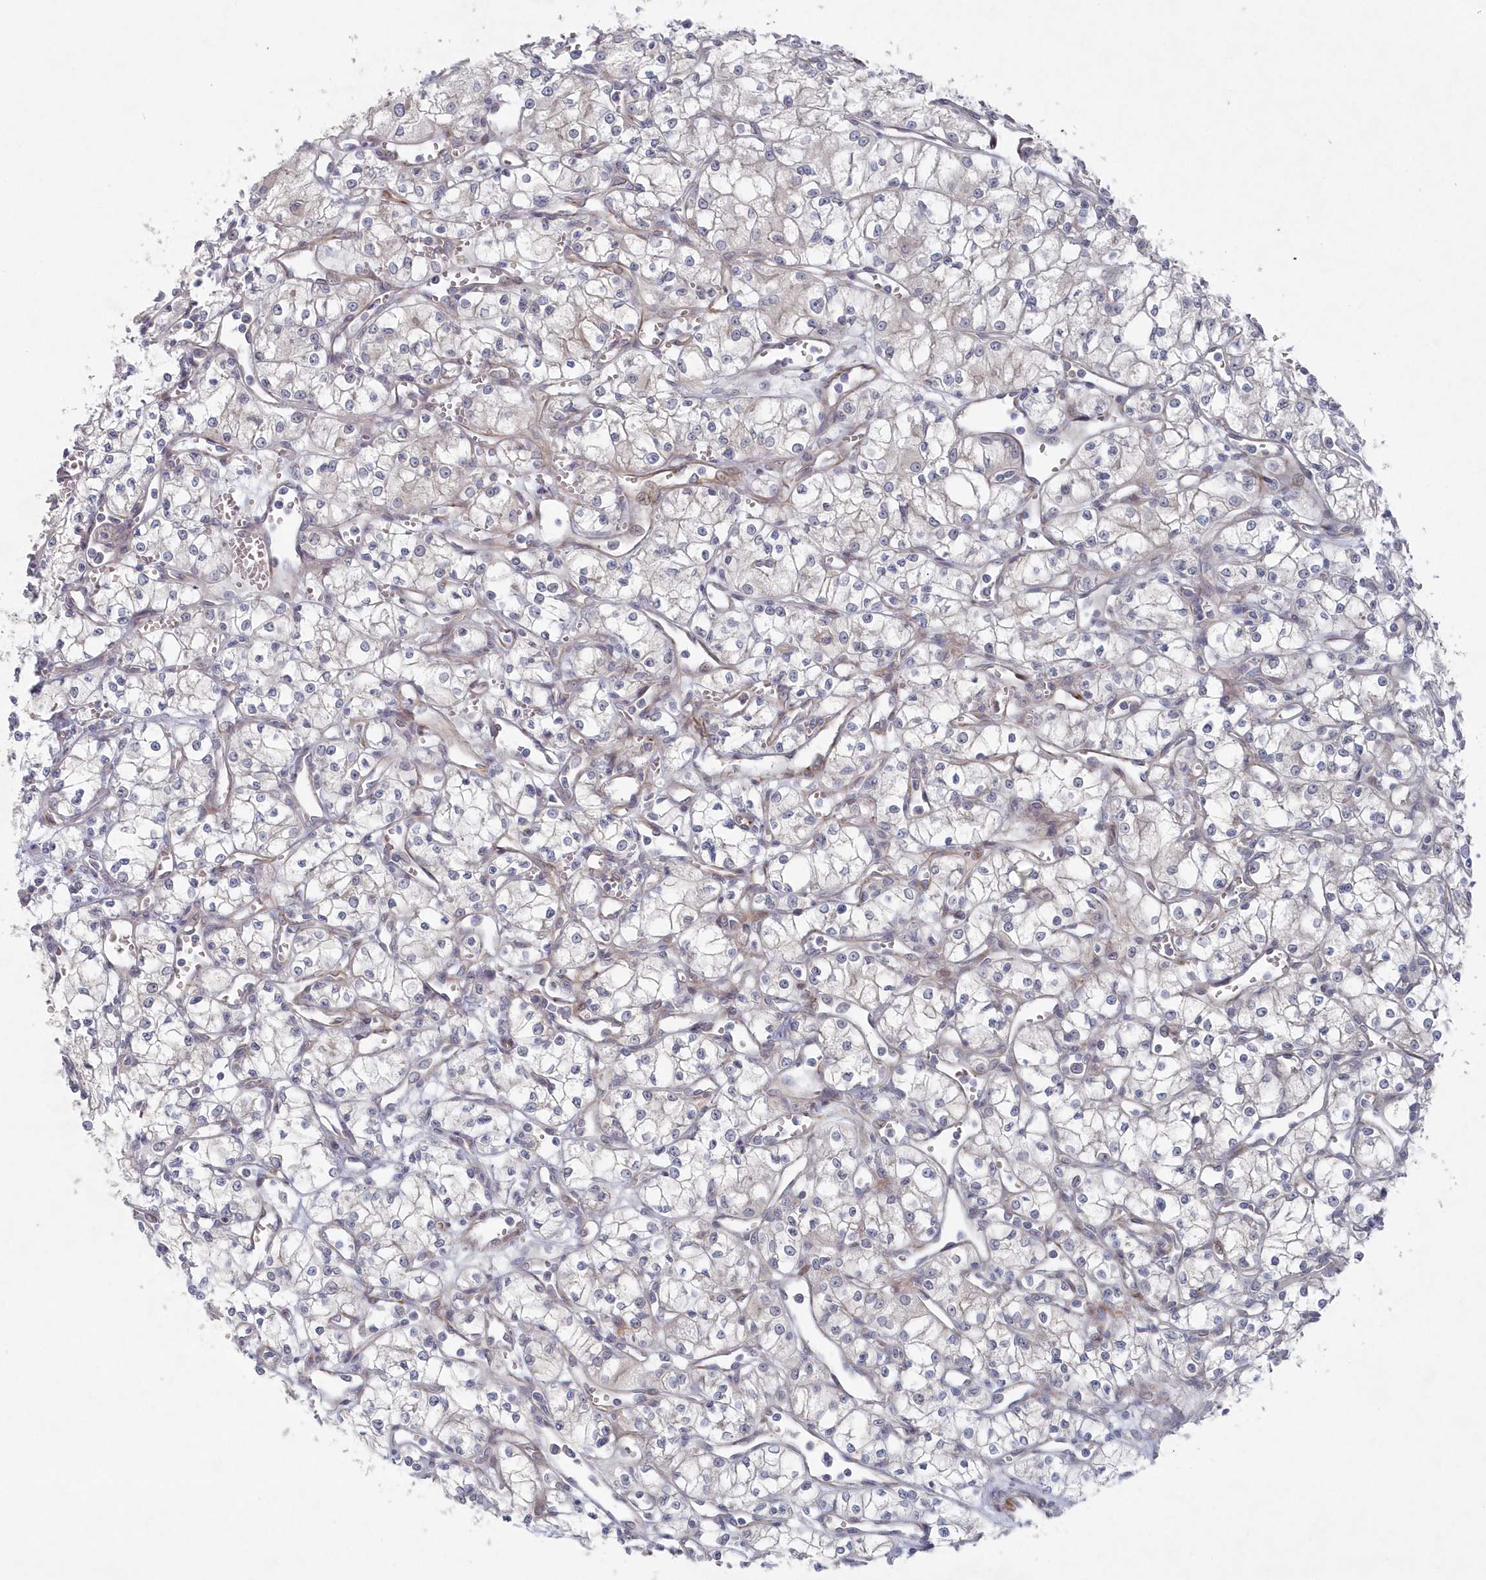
{"staining": {"intensity": "negative", "quantity": "none", "location": "none"}, "tissue": "renal cancer", "cell_type": "Tumor cells", "image_type": "cancer", "snomed": [{"axis": "morphology", "description": "Adenocarcinoma, NOS"}, {"axis": "topography", "description": "Kidney"}], "caption": "IHC histopathology image of adenocarcinoma (renal) stained for a protein (brown), which reveals no expression in tumor cells.", "gene": "KIAA1586", "patient": {"sex": "male", "age": 59}}